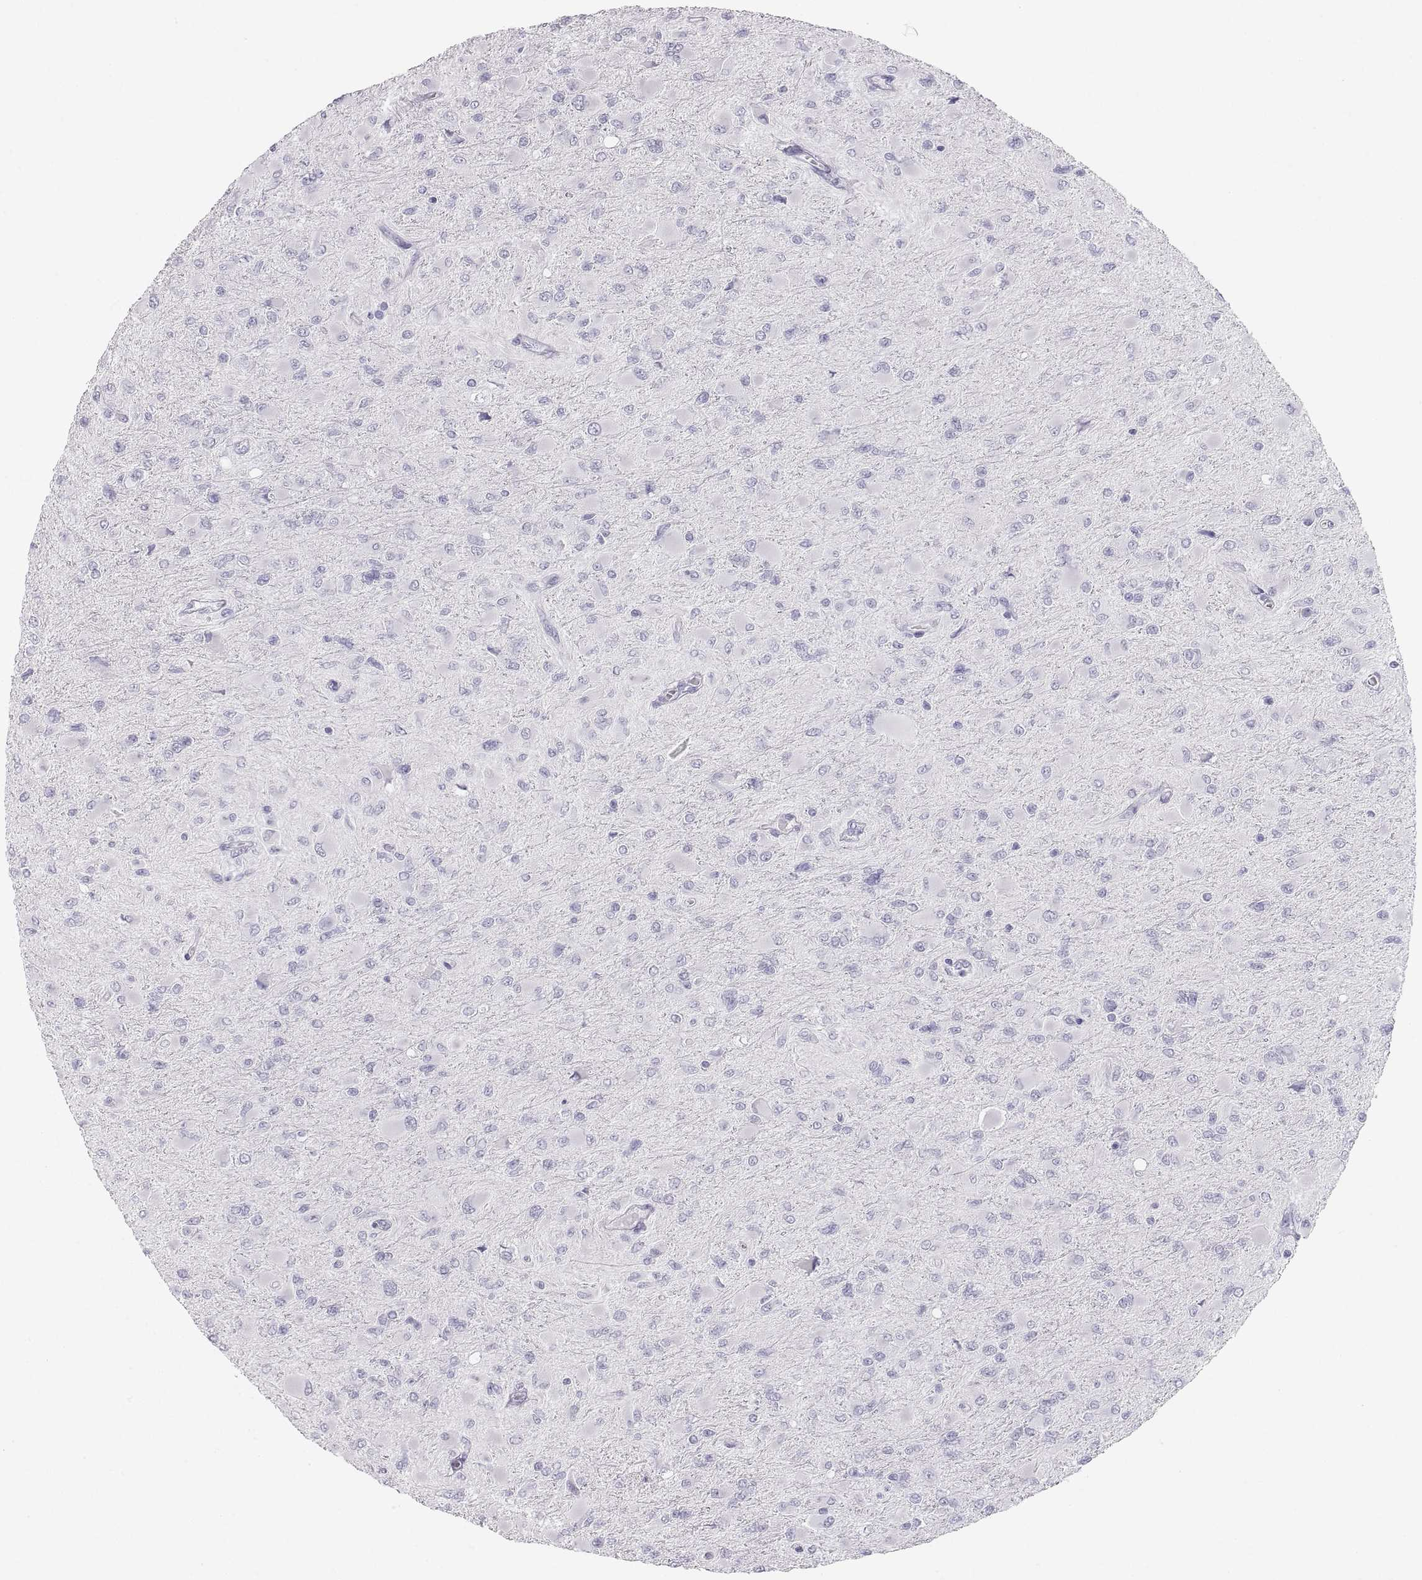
{"staining": {"intensity": "negative", "quantity": "none", "location": "none"}, "tissue": "glioma", "cell_type": "Tumor cells", "image_type": "cancer", "snomed": [{"axis": "morphology", "description": "Glioma, malignant, High grade"}, {"axis": "topography", "description": "Cerebral cortex"}], "caption": "Tumor cells show no significant protein positivity in glioma.", "gene": "SEMG1", "patient": {"sex": "female", "age": 36}}